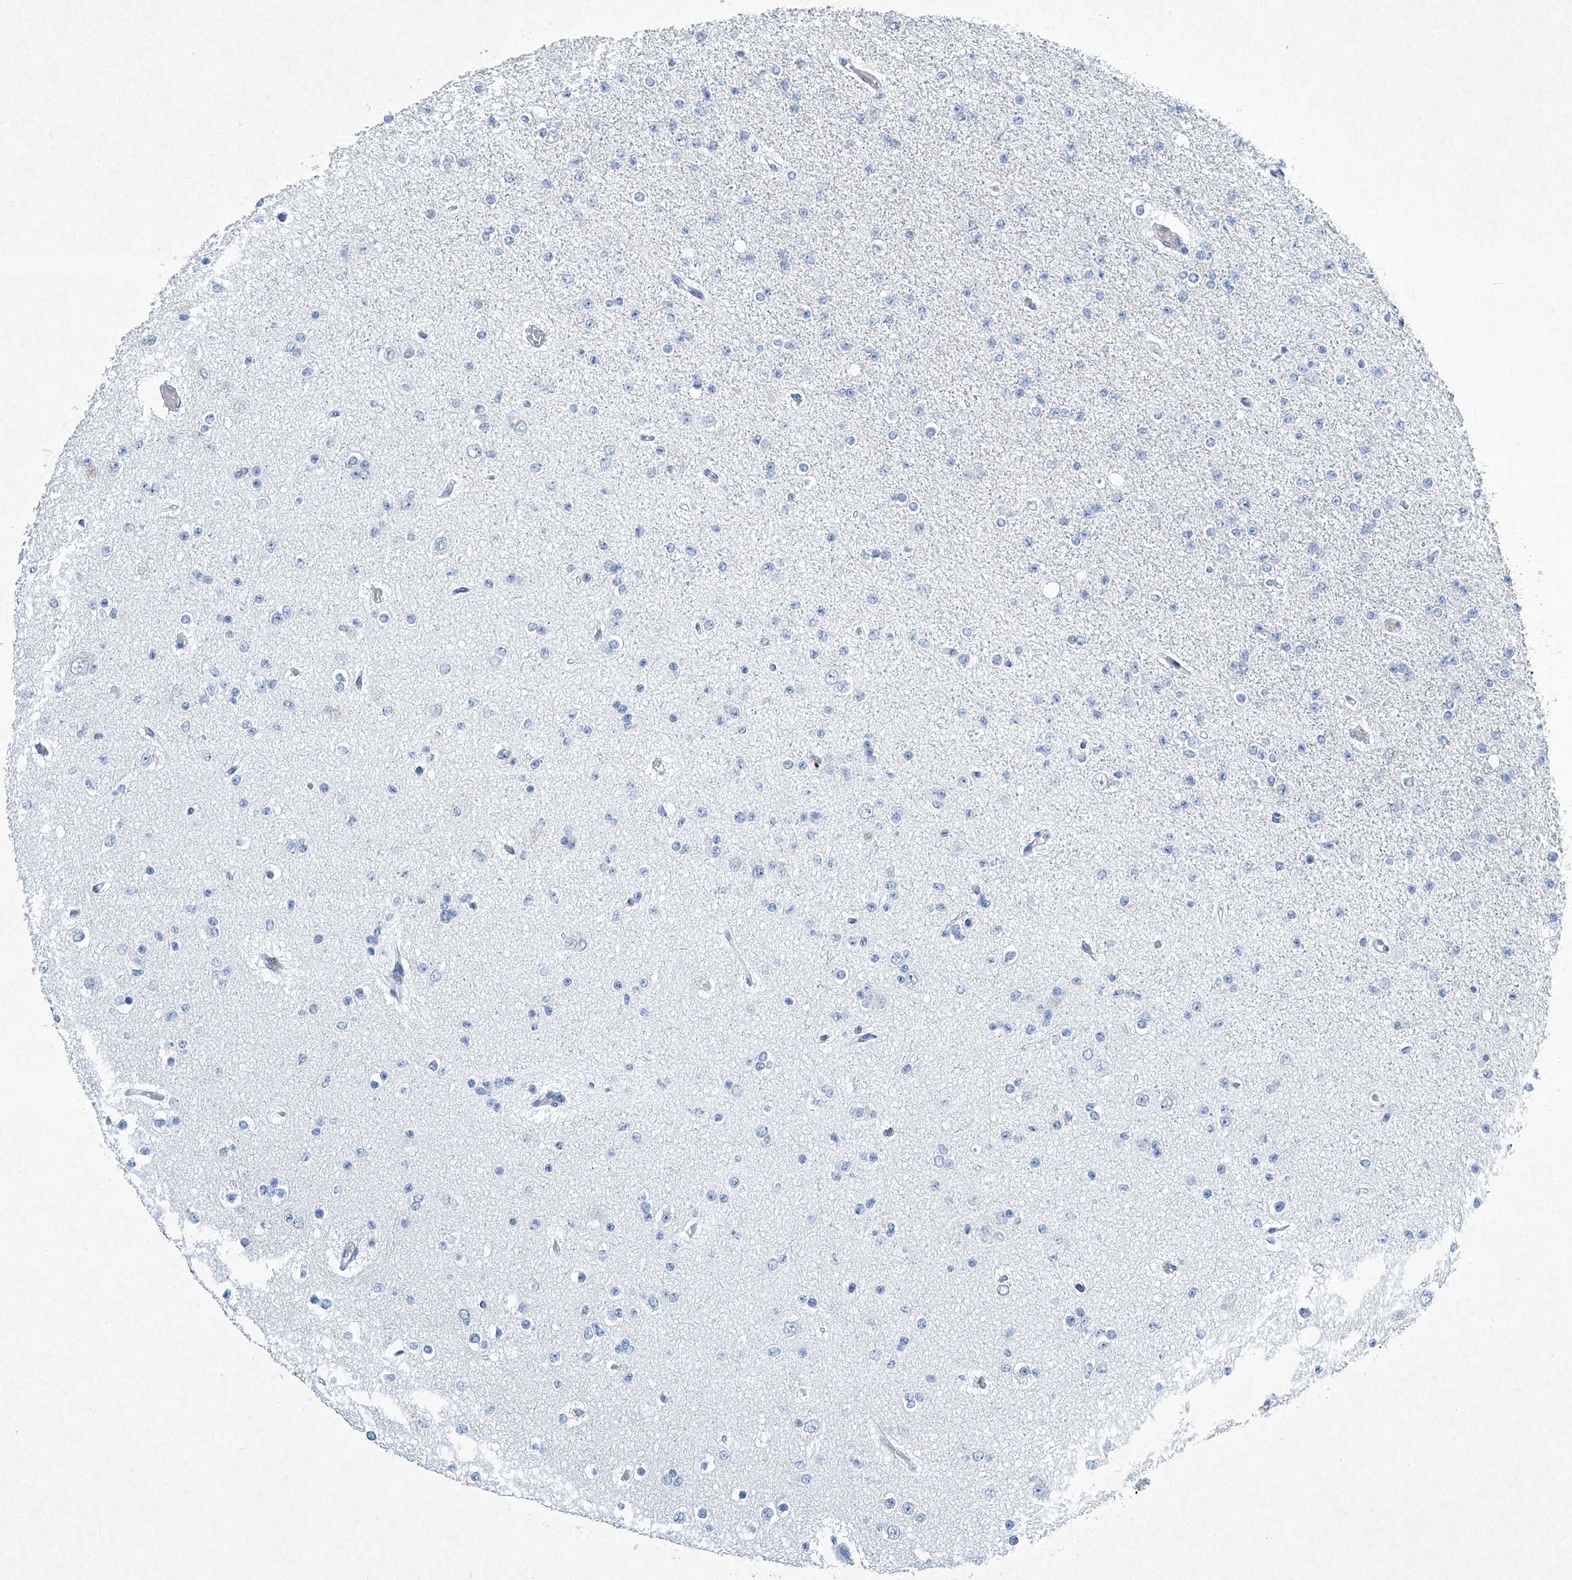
{"staining": {"intensity": "negative", "quantity": "none", "location": "none"}, "tissue": "glioma", "cell_type": "Tumor cells", "image_type": "cancer", "snomed": [{"axis": "morphology", "description": "Glioma, malignant, Low grade"}, {"axis": "topography", "description": "Brain"}], "caption": "The photomicrograph reveals no significant positivity in tumor cells of low-grade glioma (malignant).", "gene": "CYP2A7", "patient": {"sex": "female", "age": 22}}